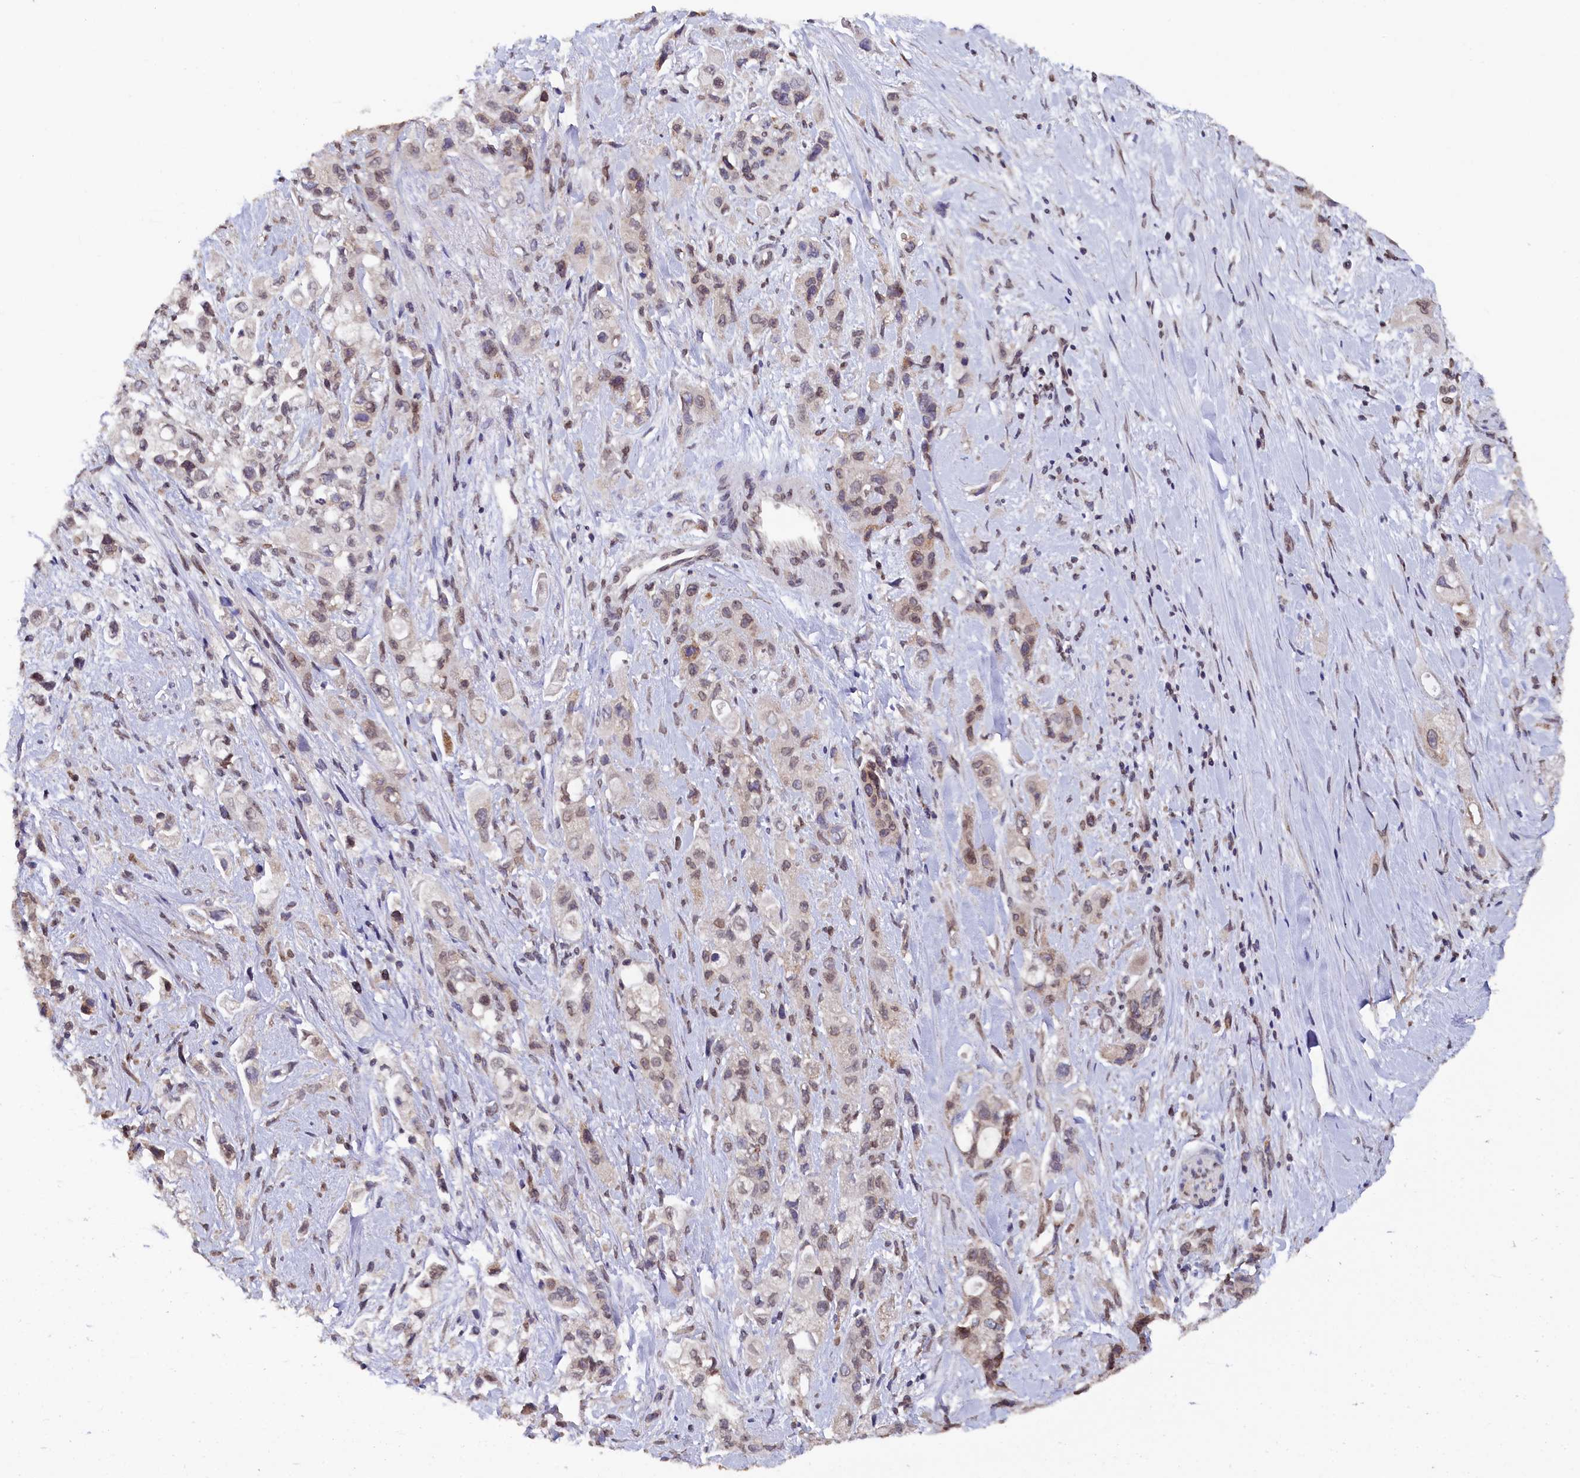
{"staining": {"intensity": "weak", "quantity": "25%-75%", "location": "nuclear"}, "tissue": "pancreatic cancer", "cell_type": "Tumor cells", "image_type": "cancer", "snomed": [{"axis": "morphology", "description": "Adenocarcinoma, NOS"}, {"axis": "topography", "description": "Pancreas"}], "caption": "Pancreatic cancer (adenocarcinoma) was stained to show a protein in brown. There is low levels of weak nuclear staining in approximately 25%-75% of tumor cells. Using DAB (brown) and hematoxylin (blue) stains, captured at high magnification using brightfield microscopy.", "gene": "ANKEF1", "patient": {"sex": "female", "age": 66}}